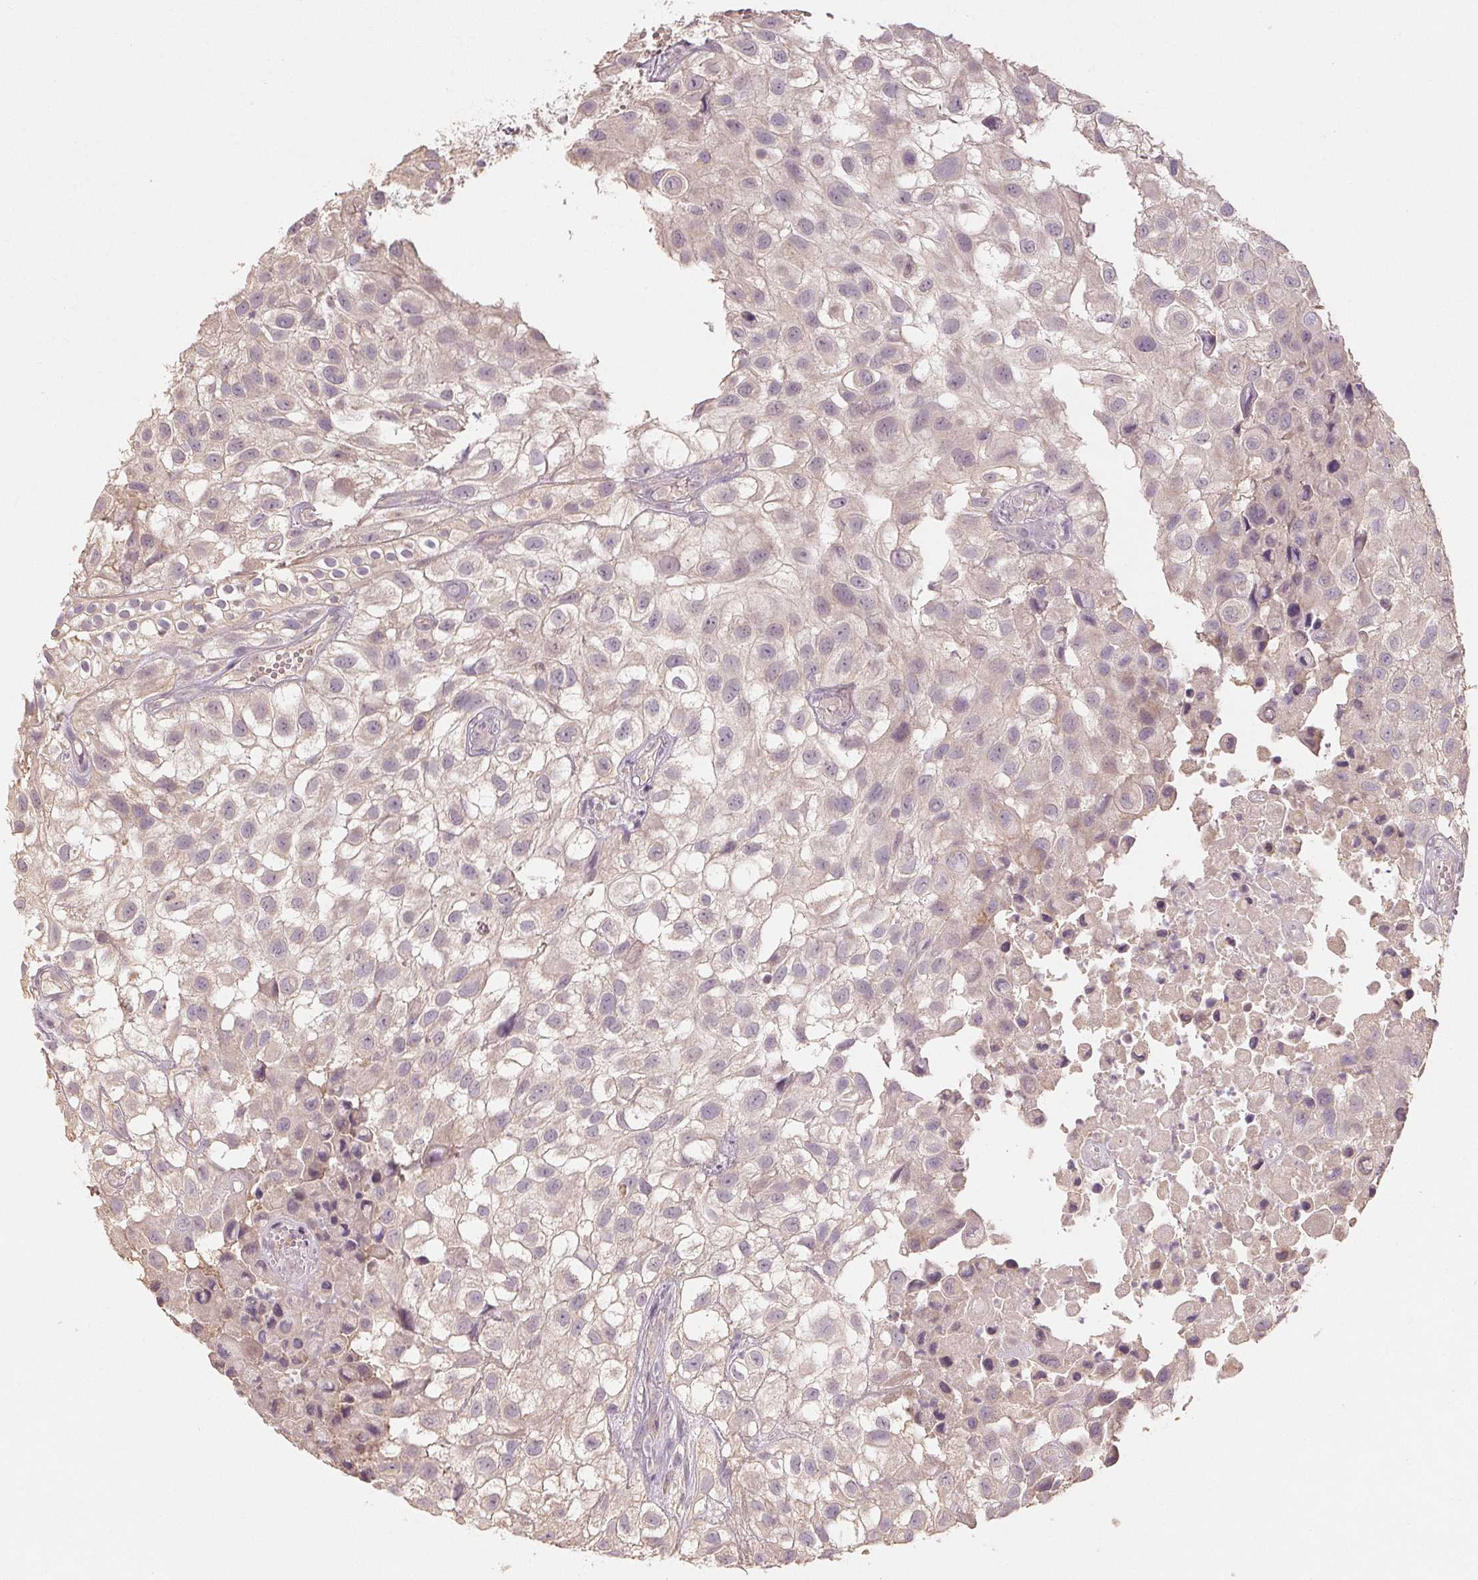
{"staining": {"intensity": "negative", "quantity": "none", "location": "none"}, "tissue": "urothelial cancer", "cell_type": "Tumor cells", "image_type": "cancer", "snomed": [{"axis": "morphology", "description": "Urothelial carcinoma, High grade"}, {"axis": "topography", "description": "Urinary bladder"}], "caption": "Immunohistochemical staining of human high-grade urothelial carcinoma displays no significant positivity in tumor cells.", "gene": "COX14", "patient": {"sex": "male", "age": 56}}